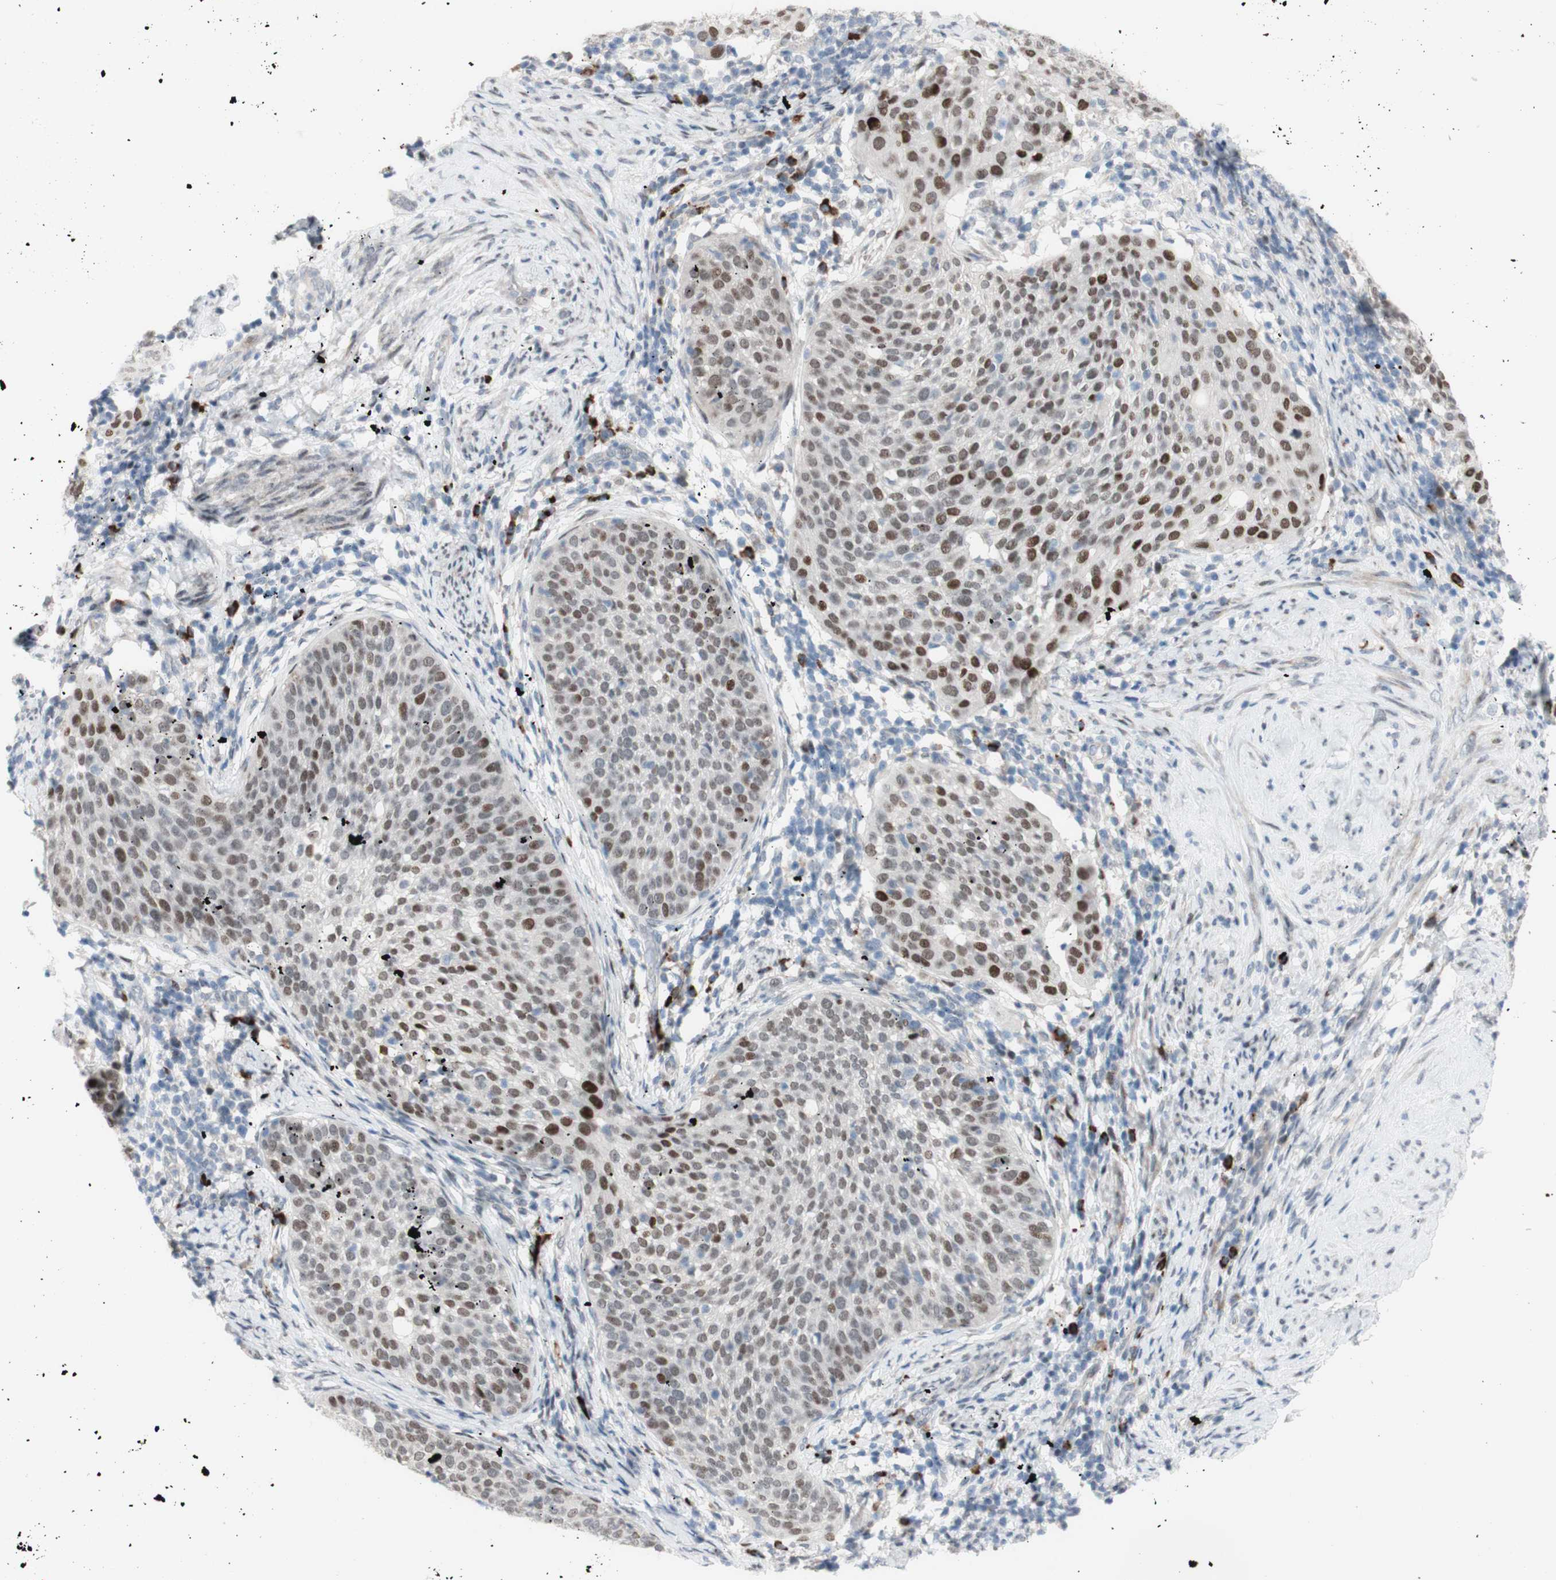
{"staining": {"intensity": "weak", "quantity": "25%-75%", "location": "nuclear"}, "tissue": "cervical cancer", "cell_type": "Tumor cells", "image_type": "cancer", "snomed": [{"axis": "morphology", "description": "Squamous cell carcinoma, NOS"}, {"axis": "topography", "description": "Cervix"}], "caption": "Tumor cells demonstrate low levels of weak nuclear expression in about 25%-75% of cells in human cervical cancer. (IHC, brightfield microscopy, high magnification).", "gene": "PHTF2", "patient": {"sex": "female", "age": 51}}